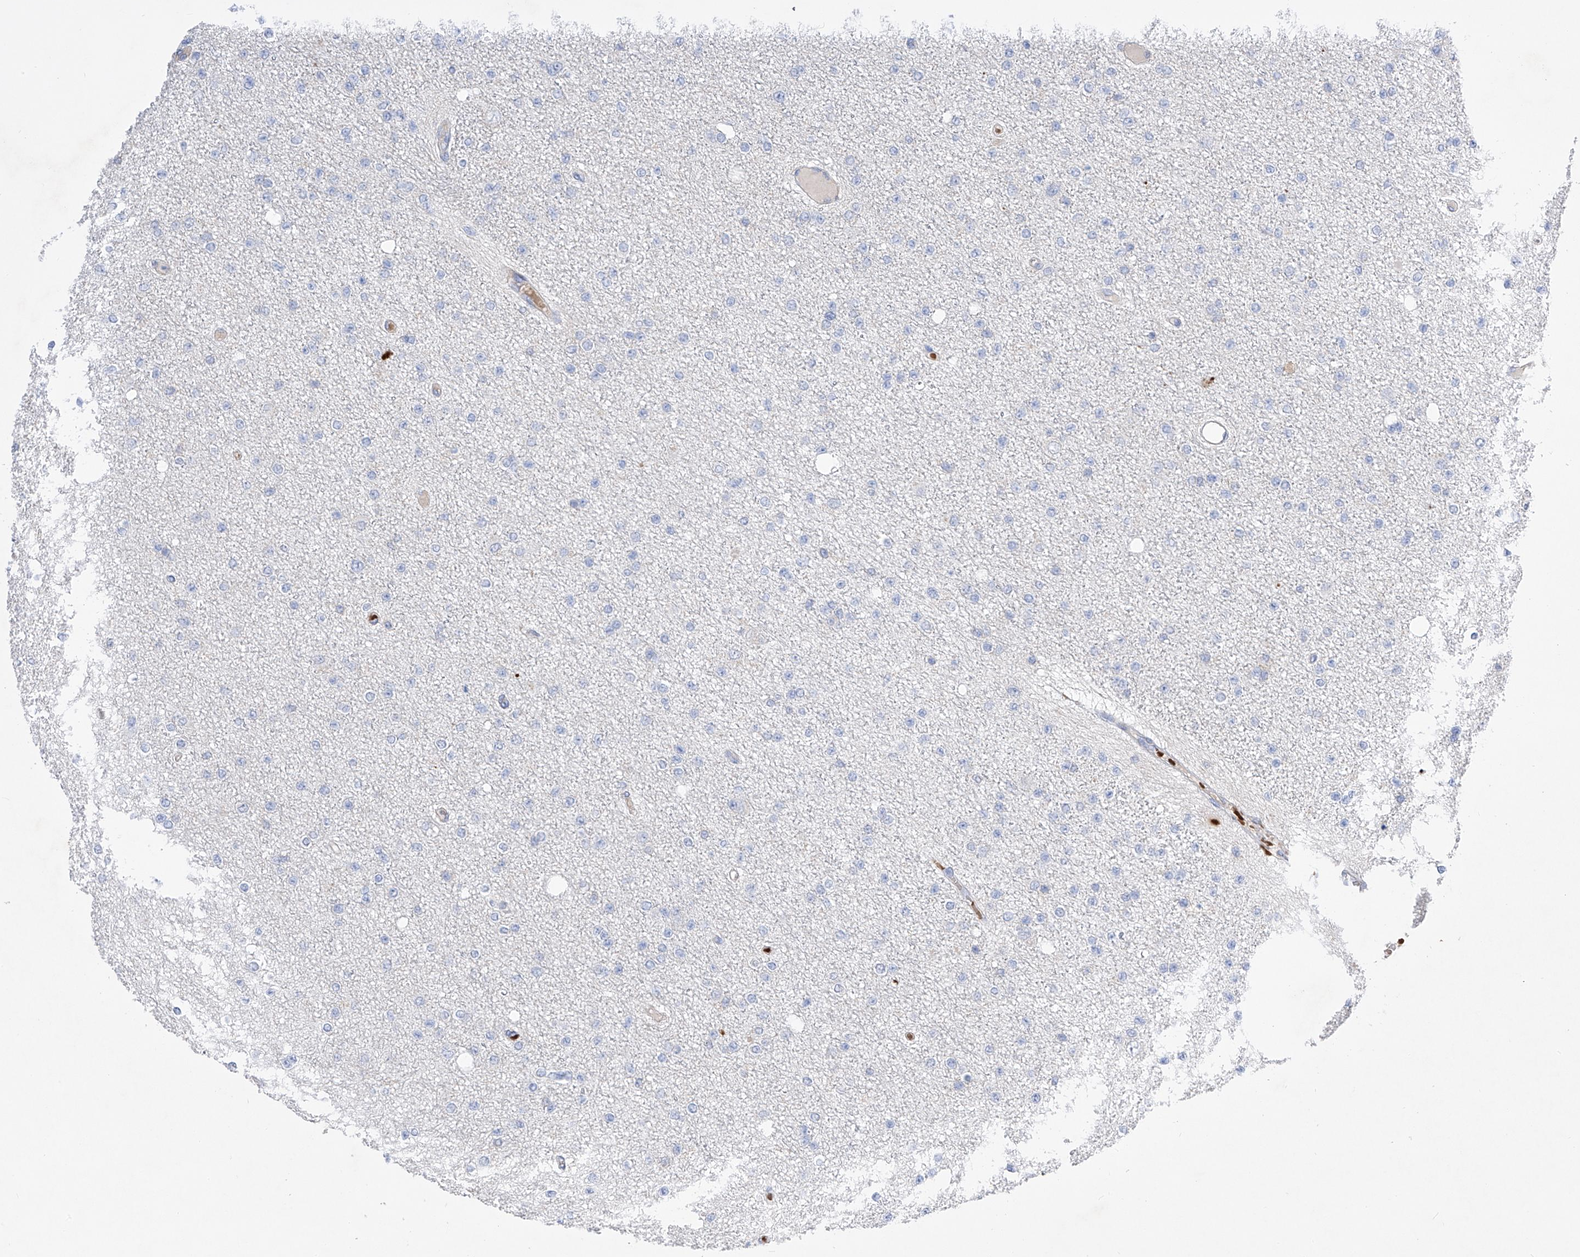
{"staining": {"intensity": "negative", "quantity": "none", "location": "none"}, "tissue": "glioma", "cell_type": "Tumor cells", "image_type": "cancer", "snomed": [{"axis": "morphology", "description": "Glioma, malignant, Low grade"}, {"axis": "topography", "description": "Brain"}], "caption": "High power microscopy histopathology image of an immunohistochemistry image of malignant low-grade glioma, revealing no significant staining in tumor cells. (DAB immunohistochemistry visualized using brightfield microscopy, high magnification).", "gene": "NFATC4", "patient": {"sex": "female", "age": 22}}